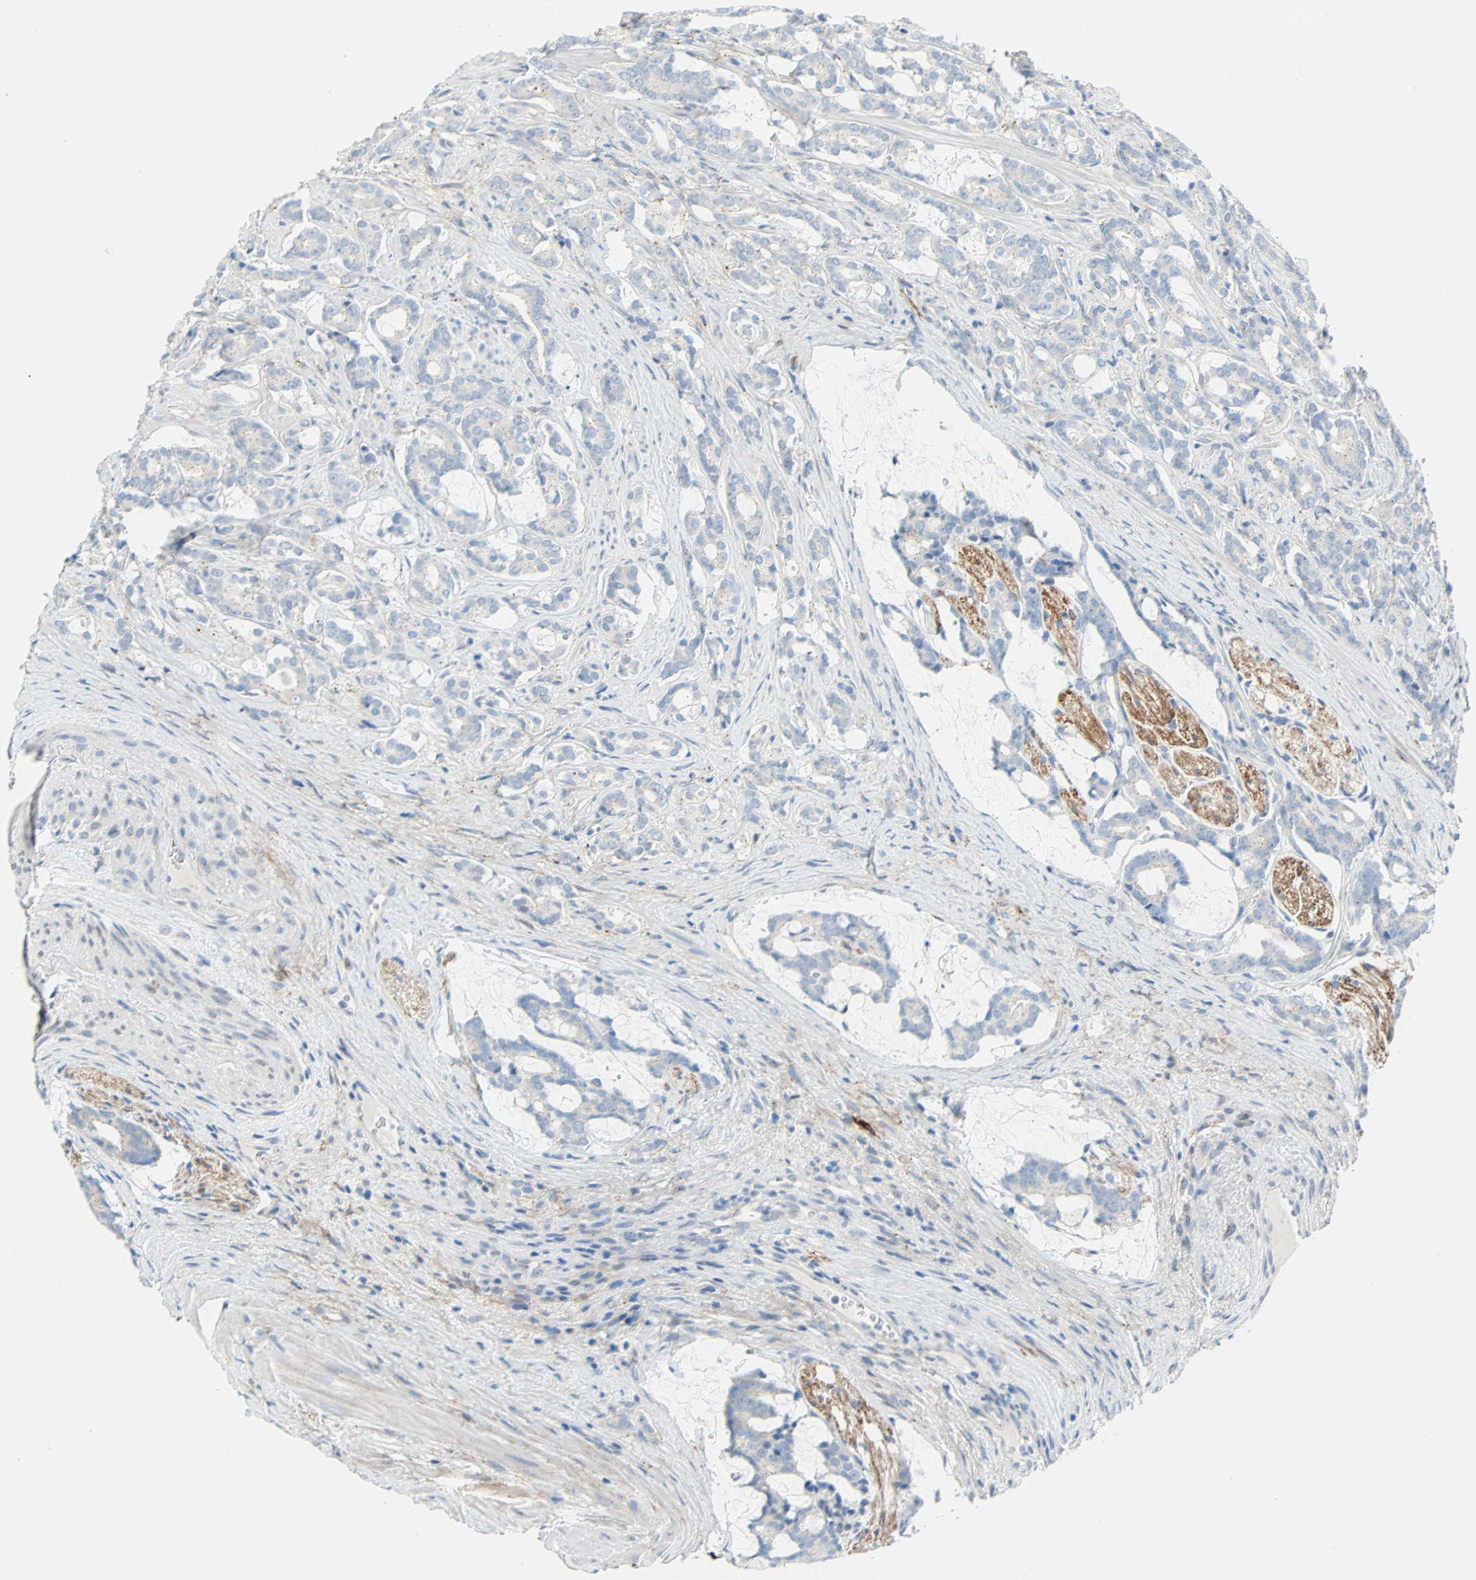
{"staining": {"intensity": "negative", "quantity": "none", "location": "none"}, "tissue": "prostate cancer", "cell_type": "Tumor cells", "image_type": "cancer", "snomed": [{"axis": "morphology", "description": "Adenocarcinoma, Low grade"}, {"axis": "topography", "description": "Prostate"}], "caption": "Immunohistochemistry histopathology image of low-grade adenocarcinoma (prostate) stained for a protein (brown), which exhibits no positivity in tumor cells. (DAB immunohistochemistry (IHC), high magnification).", "gene": "PDPN", "patient": {"sex": "male", "age": 58}}